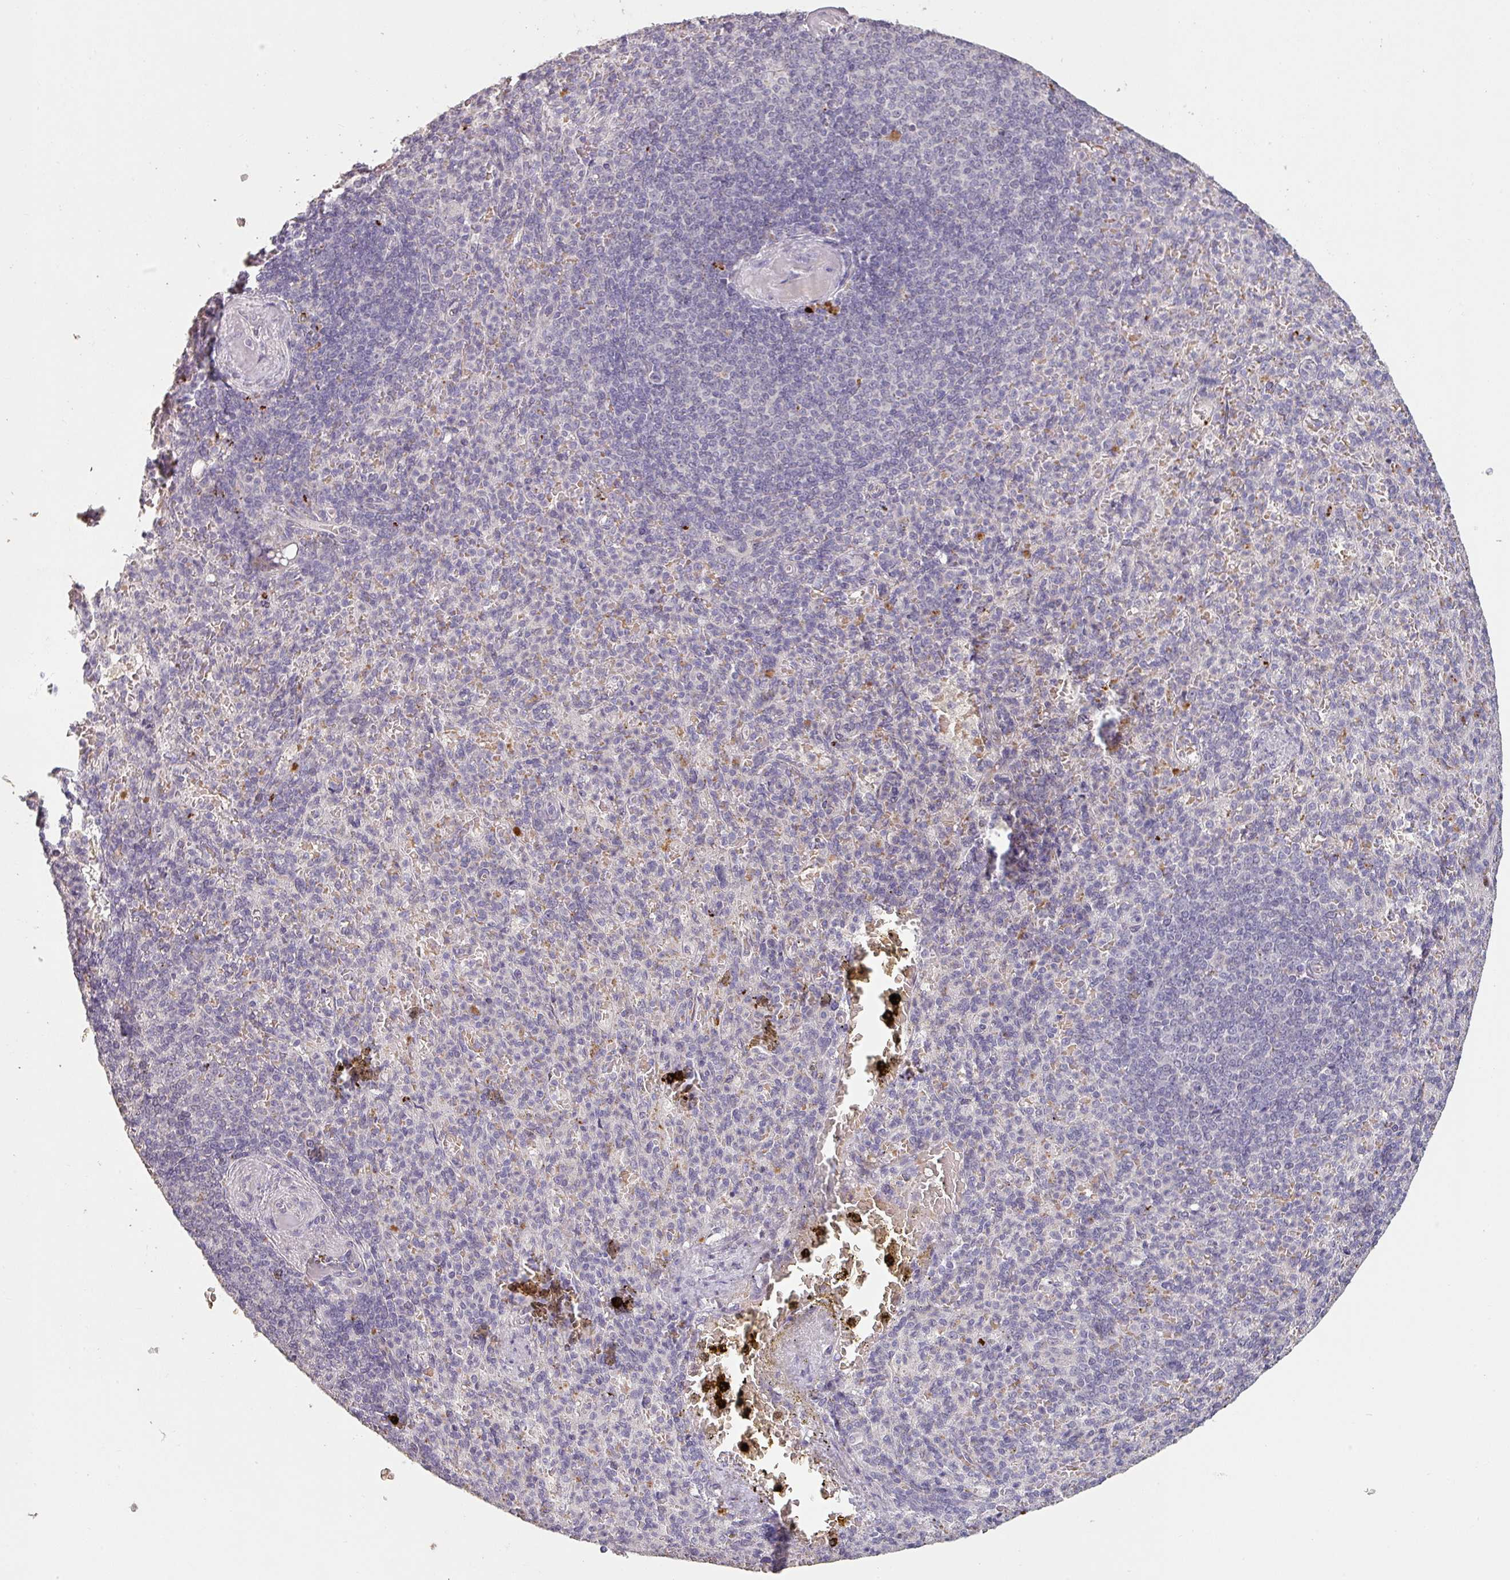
{"staining": {"intensity": "negative", "quantity": "none", "location": "none"}, "tissue": "spleen", "cell_type": "Cells in red pulp", "image_type": "normal", "snomed": [{"axis": "morphology", "description": "Normal tissue, NOS"}, {"axis": "topography", "description": "Spleen"}], "caption": "An immunohistochemistry micrograph of benign spleen is shown. There is no staining in cells in red pulp of spleen.", "gene": "LYPLA1", "patient": {"sex": "female", "age": 74}}